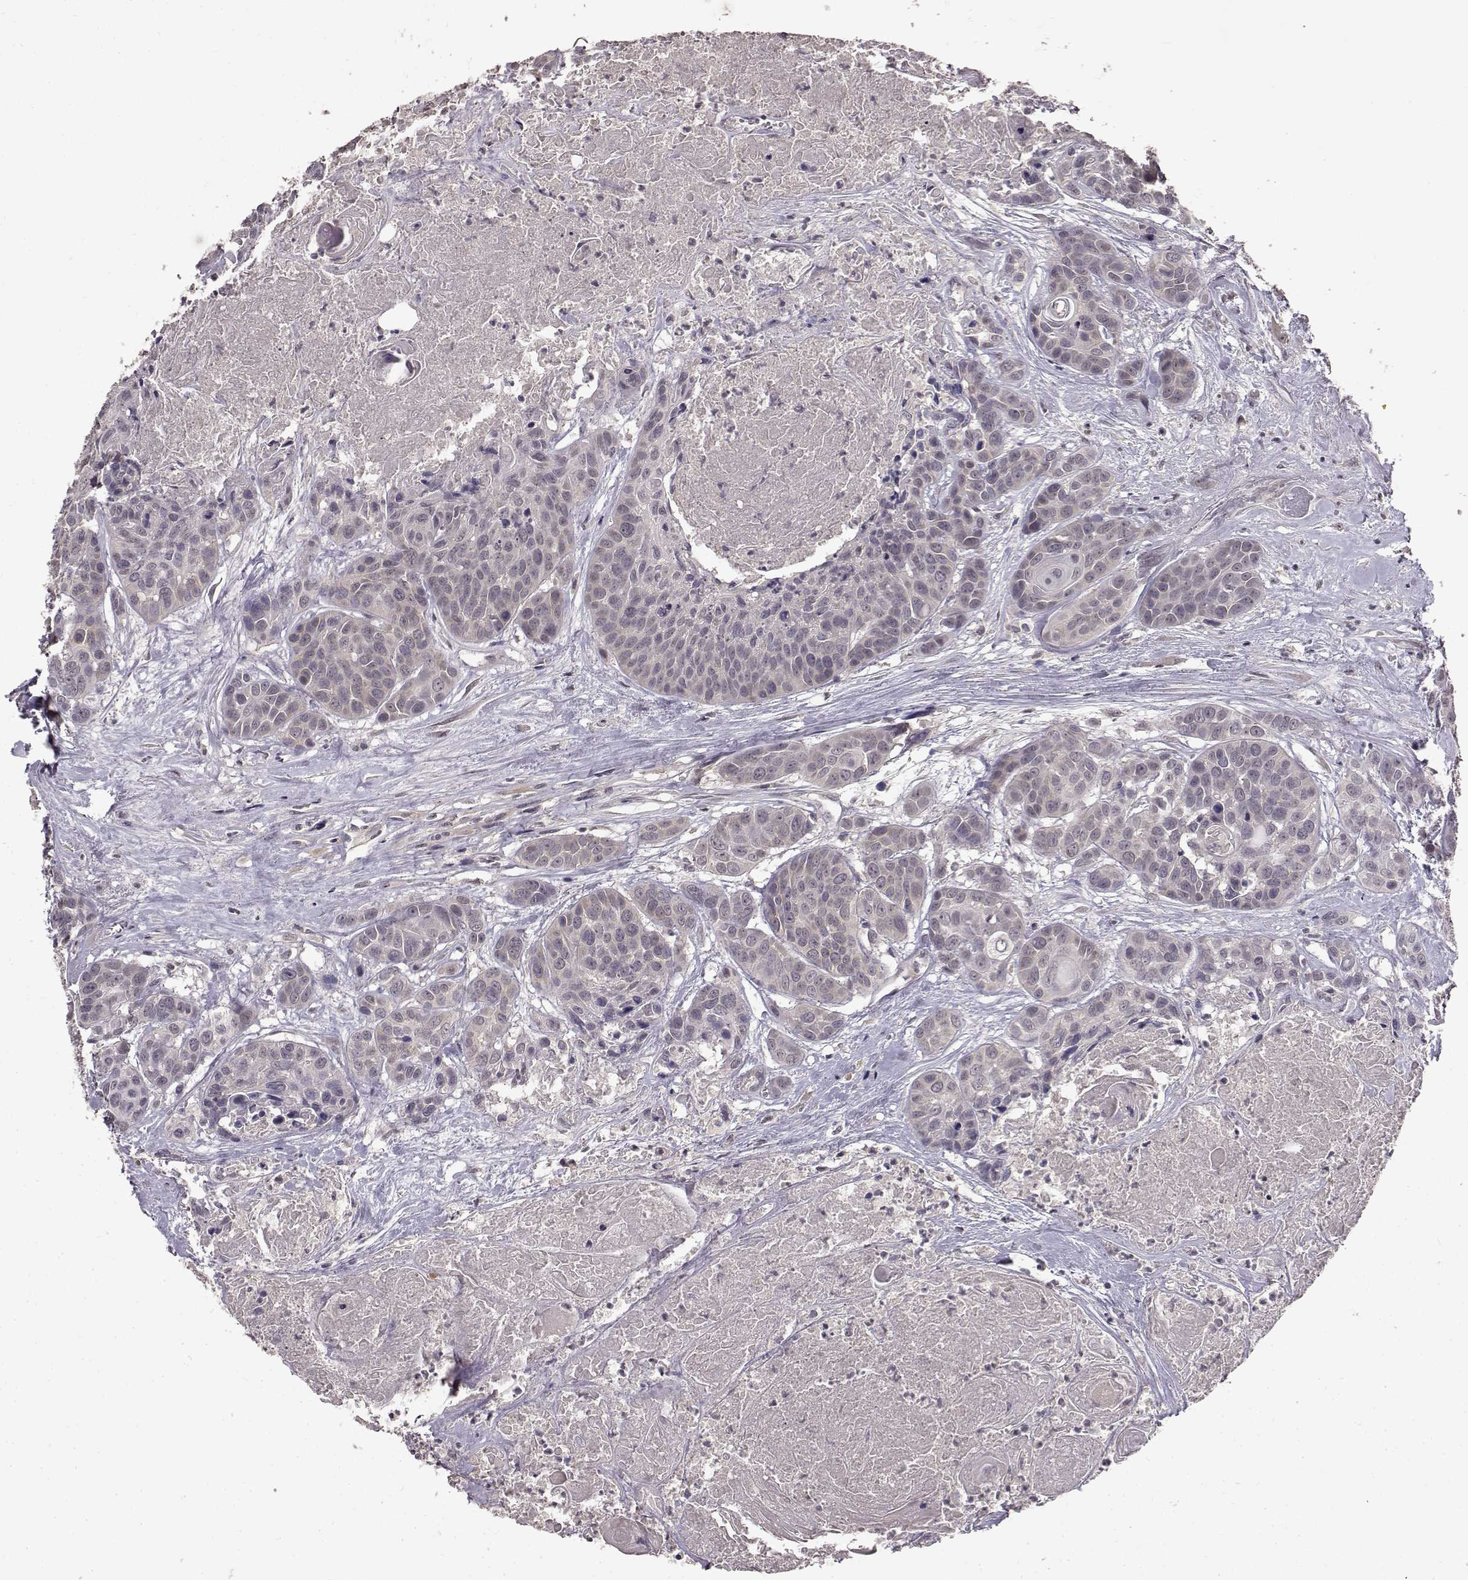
{"staining": {"intensity": "negative", "quantity": "none", "location": "none"}, "tissue": "head and neck cancer", "cell_type": "Tumor cells", "image_type": "cancer", "snomed": [{"axis": "morphology", "description": "Squamous cell carcinoma, NOS"}, {"axis": "topography", "description": "Oral tissue"}, {"axis": "topography", "description": "Head-Neck"}], "caption": "High power microscopy histopathology image of an immunohistochemistry (IHC) histopathology image of squamous cell carcinoma (head and neck), revealing no significant staining in tumor cells.", "gene": "NTRK2", "patient": {"sex": "male", "age": 56}}